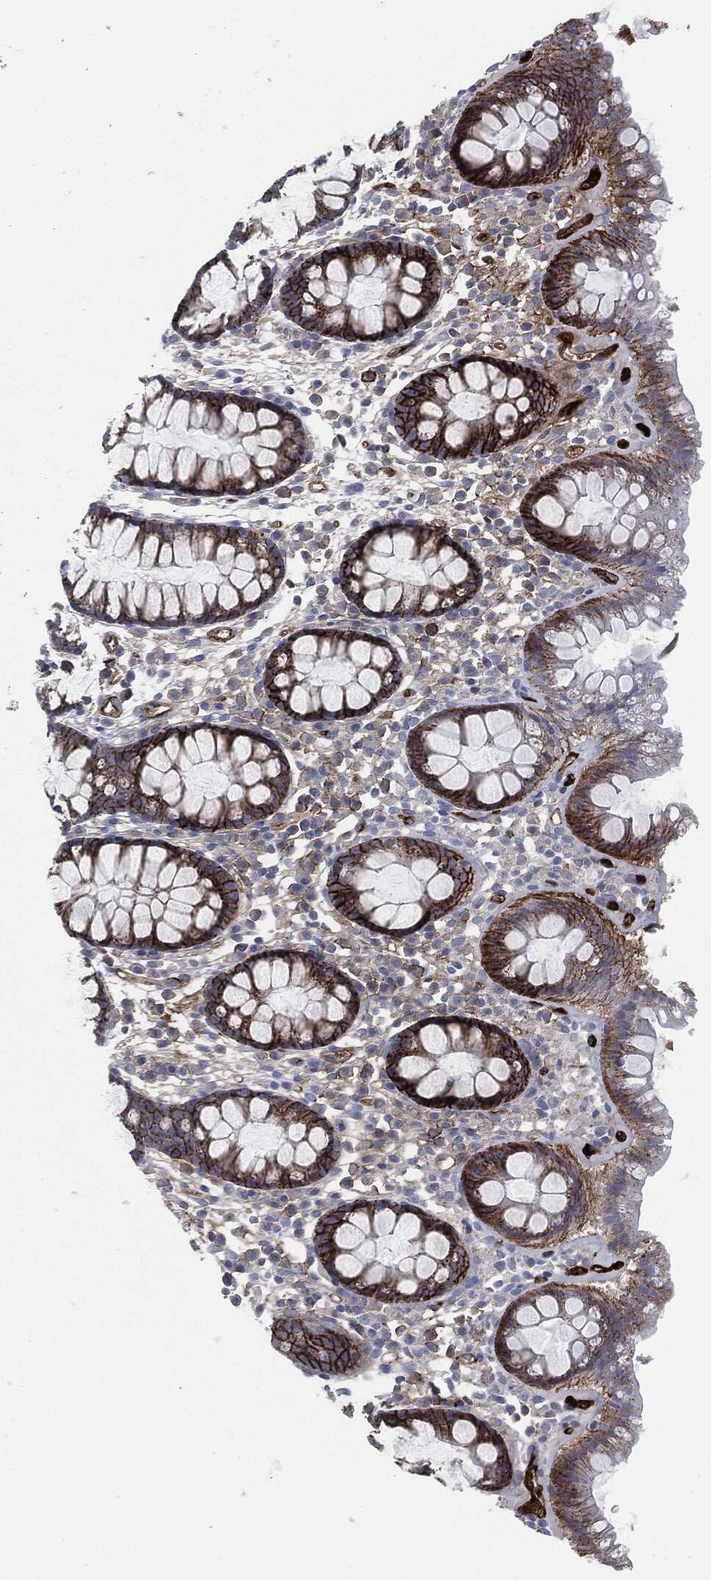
{"staining": {"intensity": "strong", "quantity": "25%-75%", "location": "cytoplasmic/membranous"}, "tissue": "colon", "cell_type": "Endothelial cells", "image_type": "normal", "snomed": [{"axis": "morphology", "description": "Normal tissue, NOS"}, {"axis": "topography", "description": "Colon"}], "caption": "Immunohistochemistry of unremarkable colon displays high levels of strong cytoplasmic/membranous positivity in approximately 25%-75% of endothelial cells.", "gene": "APOB", "patient": {"sex": "male", "age": 76}}